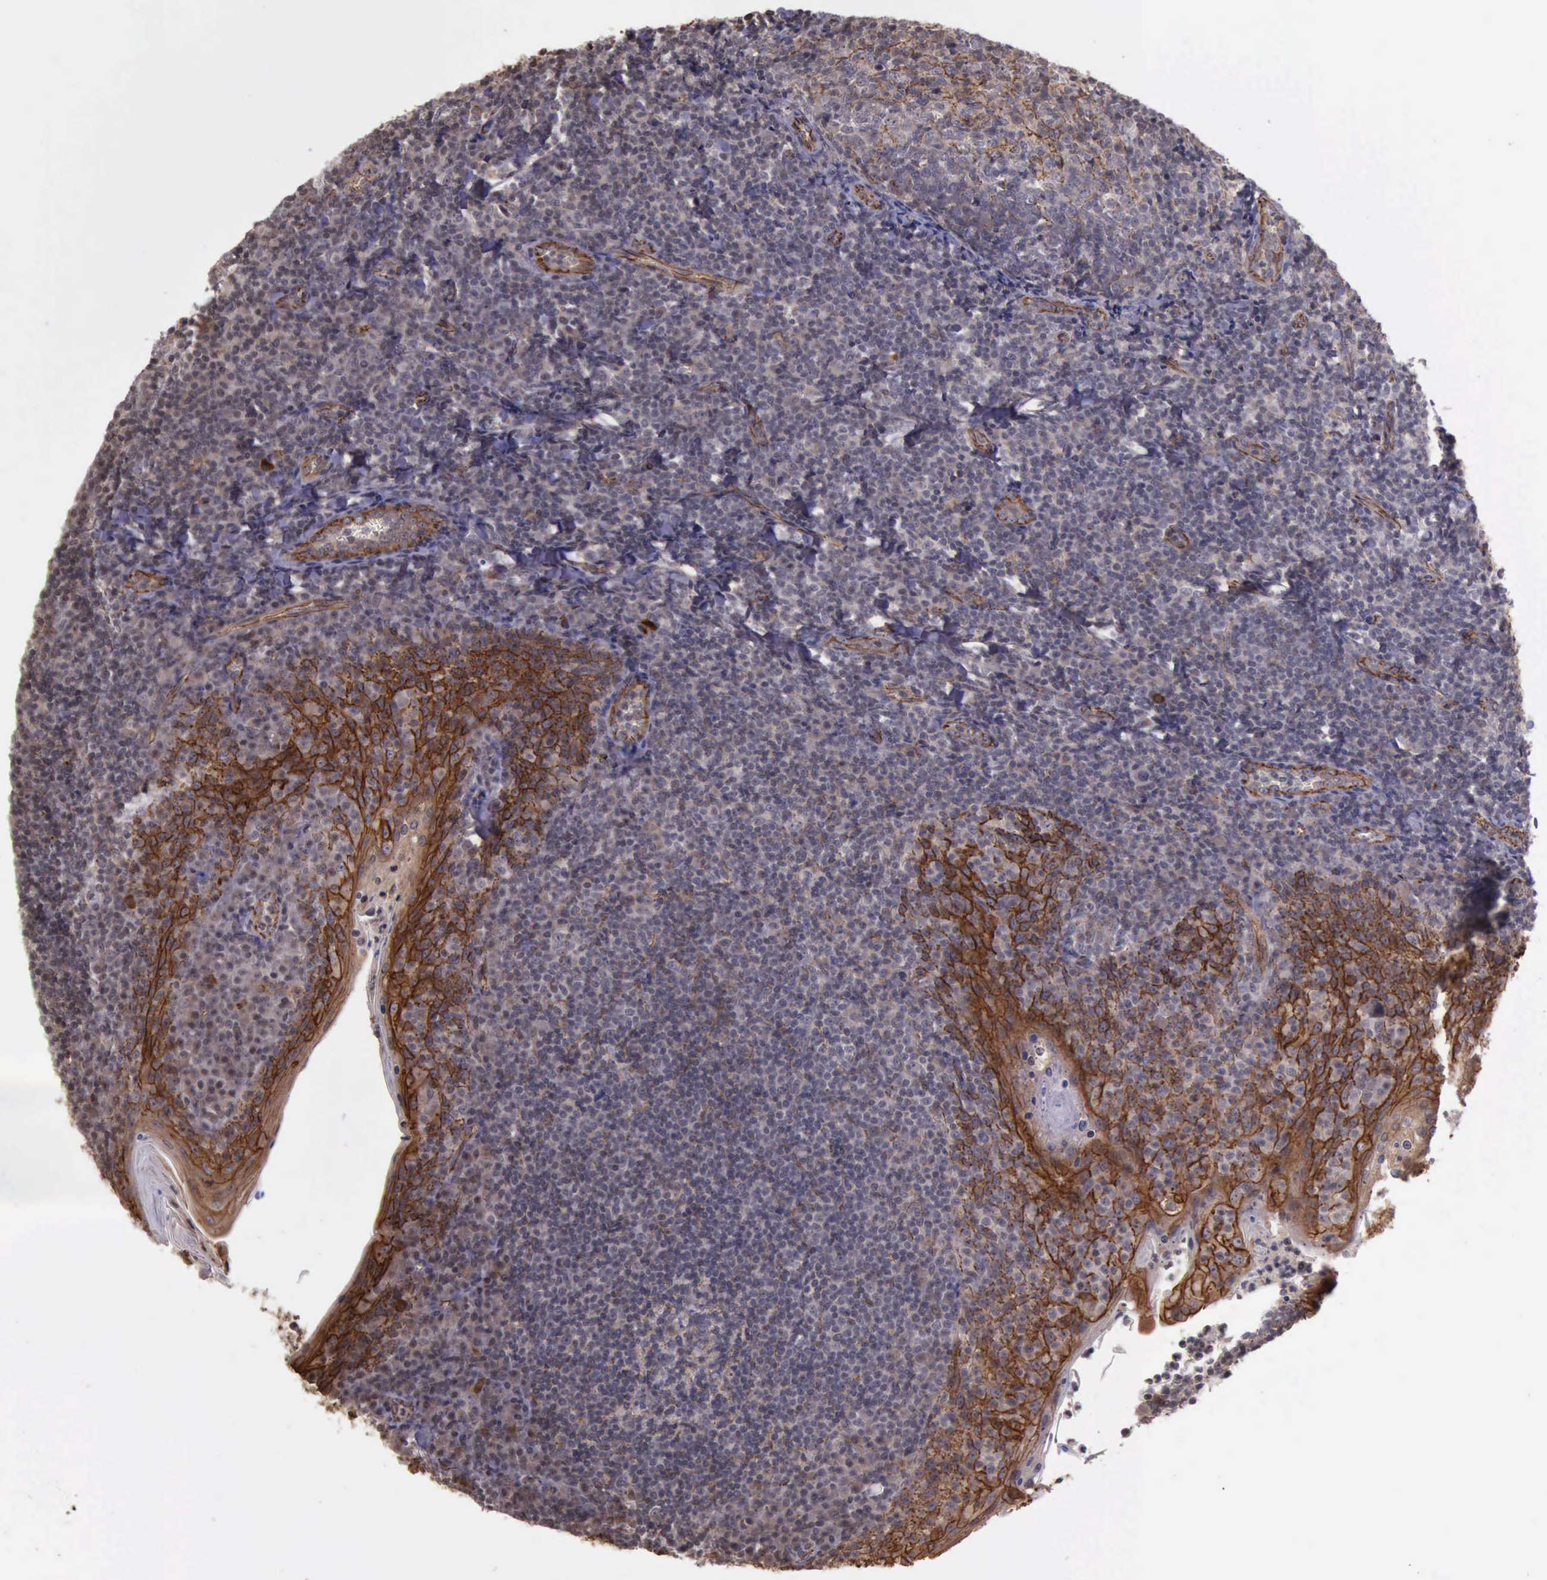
{"staining": {"intensity": "weak", "quantity": "<25%", "location": "cytoplasmic/membranous"}, "tissue": "tonsil", "cell_type": "Germinal center cells", "image_type": "normal", "snomed": [{"axis": "morphology", "description": "Normal tissue, NOS"}, {"axis": "topography", "description": "Tonsil"}], "caption": "The histopathology image shows no staining of germinal center cells in unremarkable tonsil.", "gene": "CTNNB1", "patient": {"sex": "male", "age": 31}}